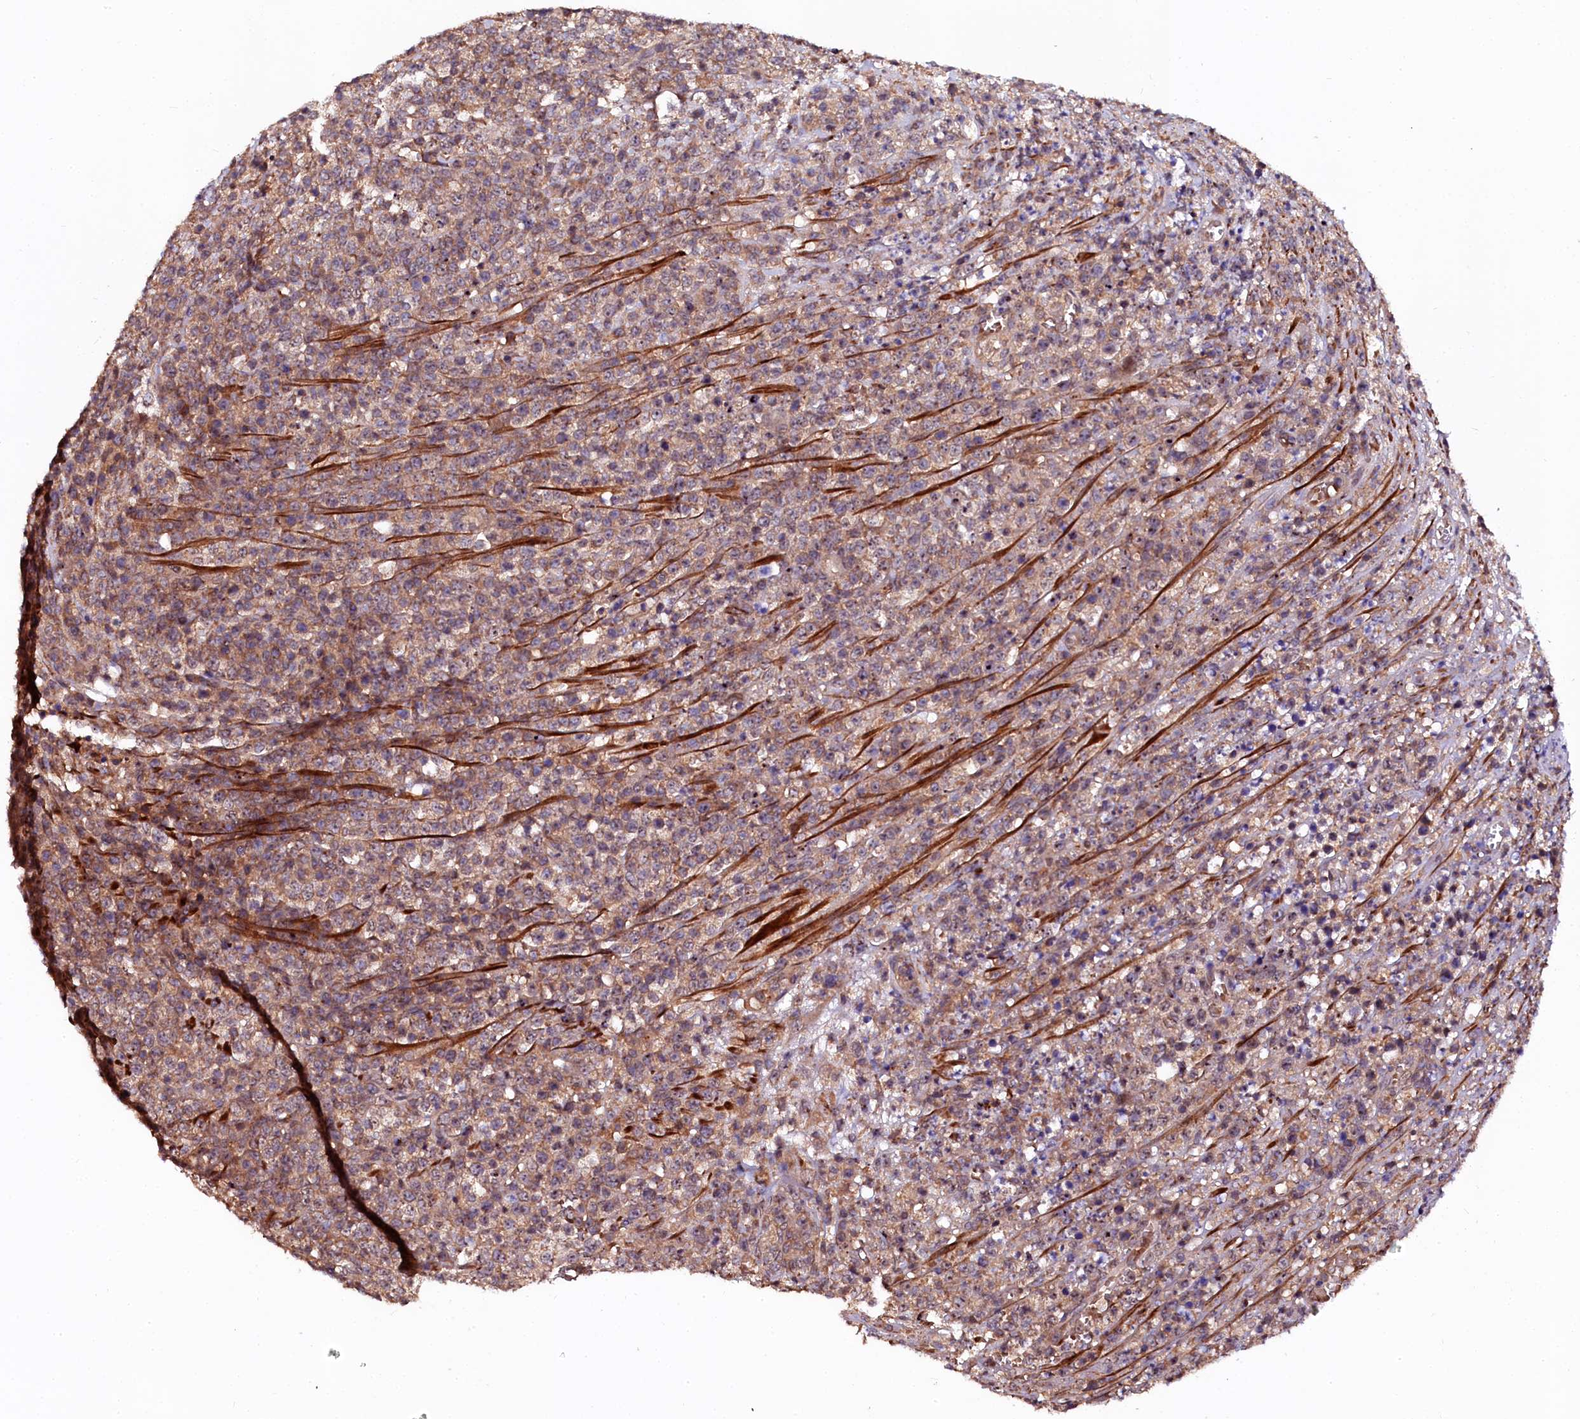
{"staining": {"intensity": "moderate", "quantity": "25%-75%", "location": "cytoplasmic/membranous"}, "tissue": "lymphoma", "cell_type": "Tumor cells", "image_type": "cancer", "snomed": [{"axis": "morphology", "description": "Malignant lymphoma, non-Hodgkin's type, High grade"}, {"axis": "topography", "description": "Colon"}], "caption": "Lymphoma was stained to show a protein in brown. There is medium levels of moderate cytoplasmic/membranous staining in about 25%-75% of tumor cells. (brown staining indicates protein expression, while blue staining denotes nuclei).", "gene": "N4BP1", "patient": {"sex": "female", "age": 53}}